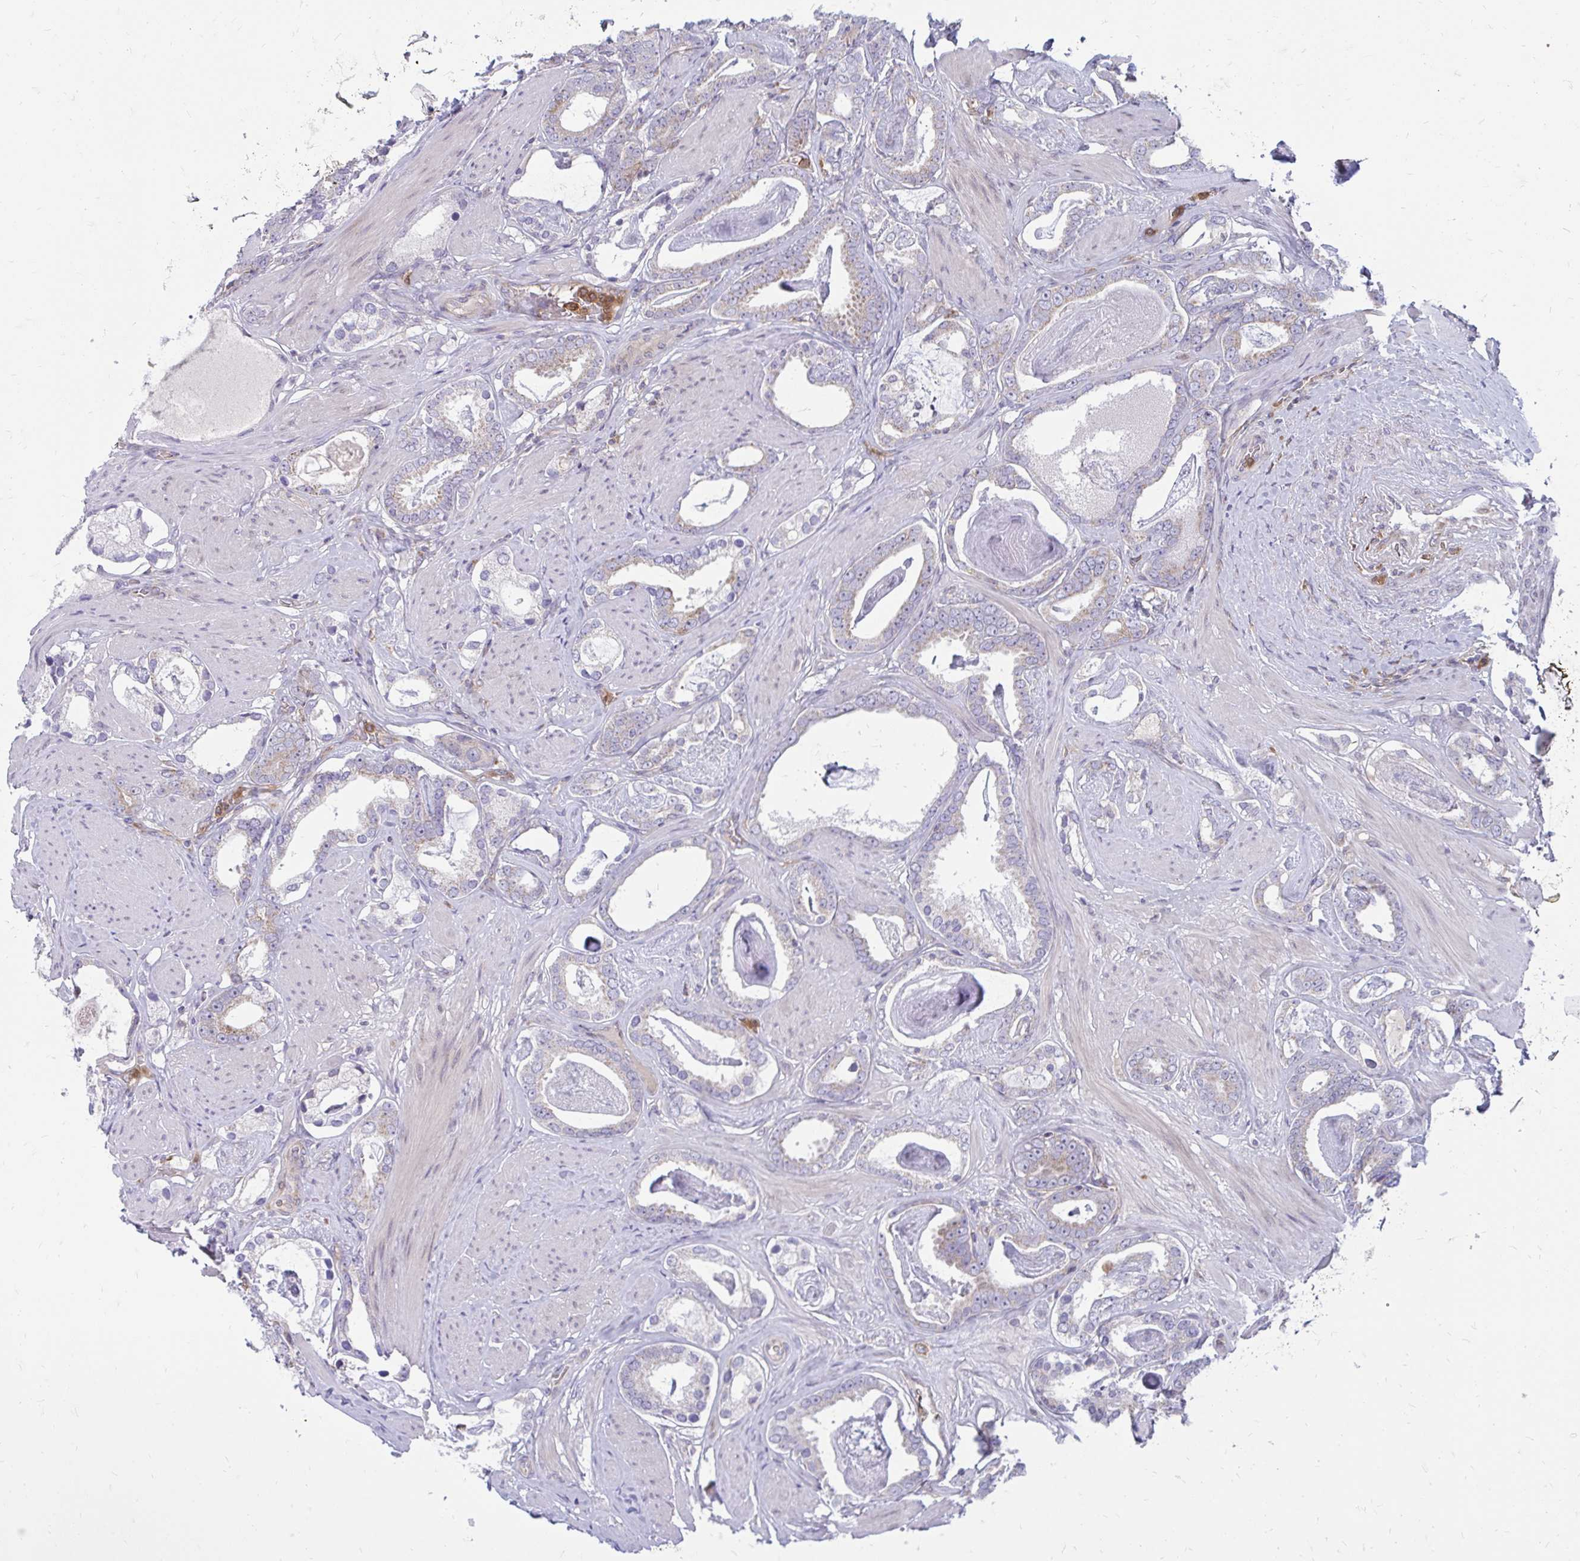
{"staining": {"intensity": "weak", "quantity": "<25%", "location": "cytoplasmic/membranous"}, "tissue": "prostate cancer", "cell_type": "Tumor cells", "image_type": "cancer", "snomed": [{"axis": "morphology", "description": "Adenocarcinoma, High grade"}, {"axis": "topography", "description": "Prostate"}], "caption": "Photomicrograph shows no significant protein staining in tumor cells of prostate cancer (adenocarcinoma (high-grade)).", "gene": "ASAP1", "patient": {"sex": "male", "age": 63}}